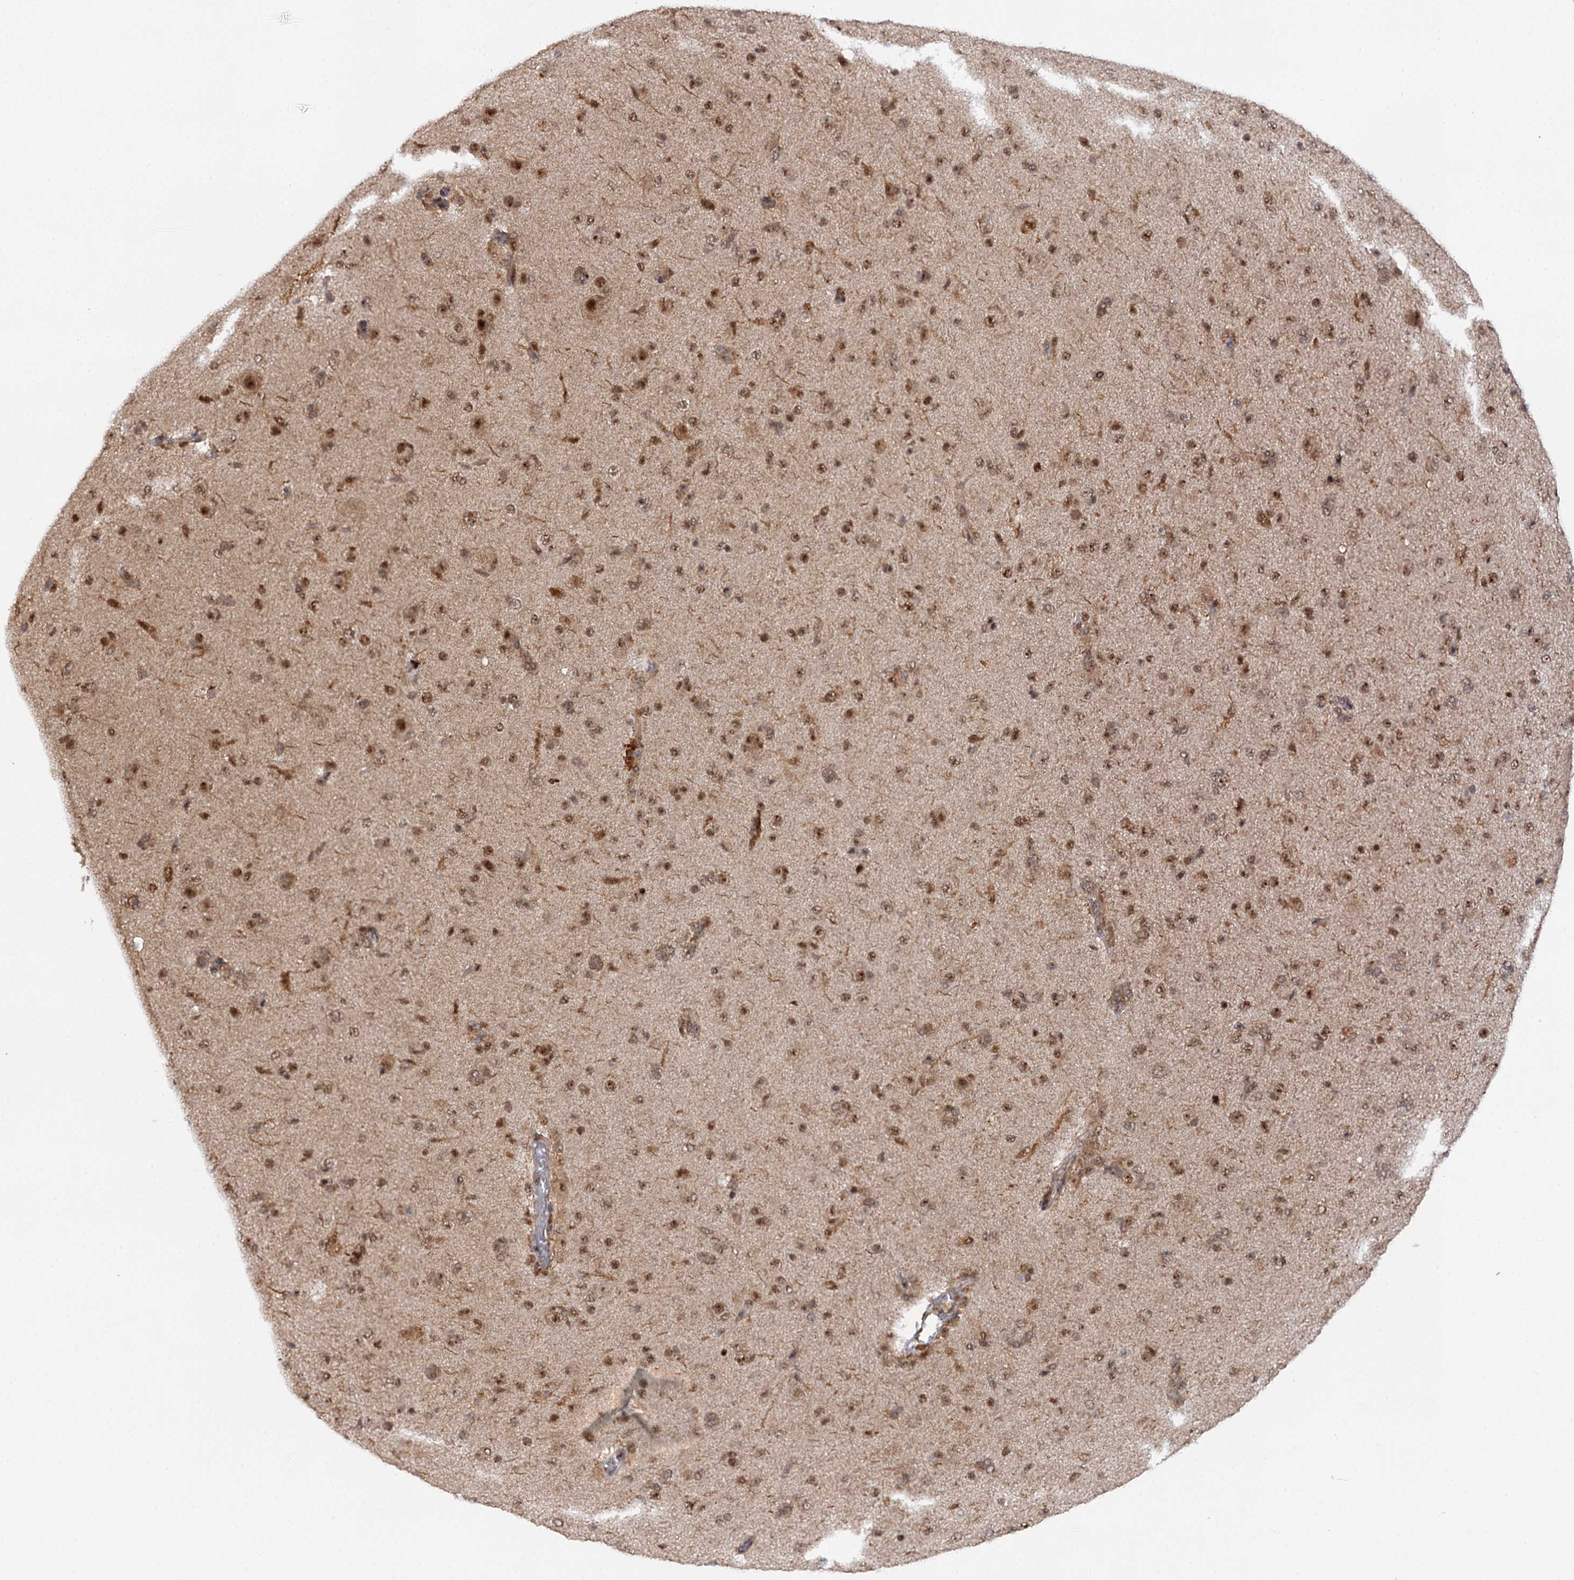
{"staining": {"intensity": "moderate", "quantity": ">75%", "location": "nuclear"}, "tissue": "glioma", "cell_type": "Tumor cells", "image_type": "cancer", "snomed": [{"axis": "morphology", "description": "Glioma, malignant, Low grade"}, {"axis": "topography", "description": "Brain"}], "caption": "This histopathology image displays glioma stained with immunohistochemistry (IHC) to label a protein in brown. The nuclear of tumor cells show moderate positivity for the protein. Nuclei are counter-stained blue.", "gene": "BUD13", "patient": {"sex": "male", "age": 65}}